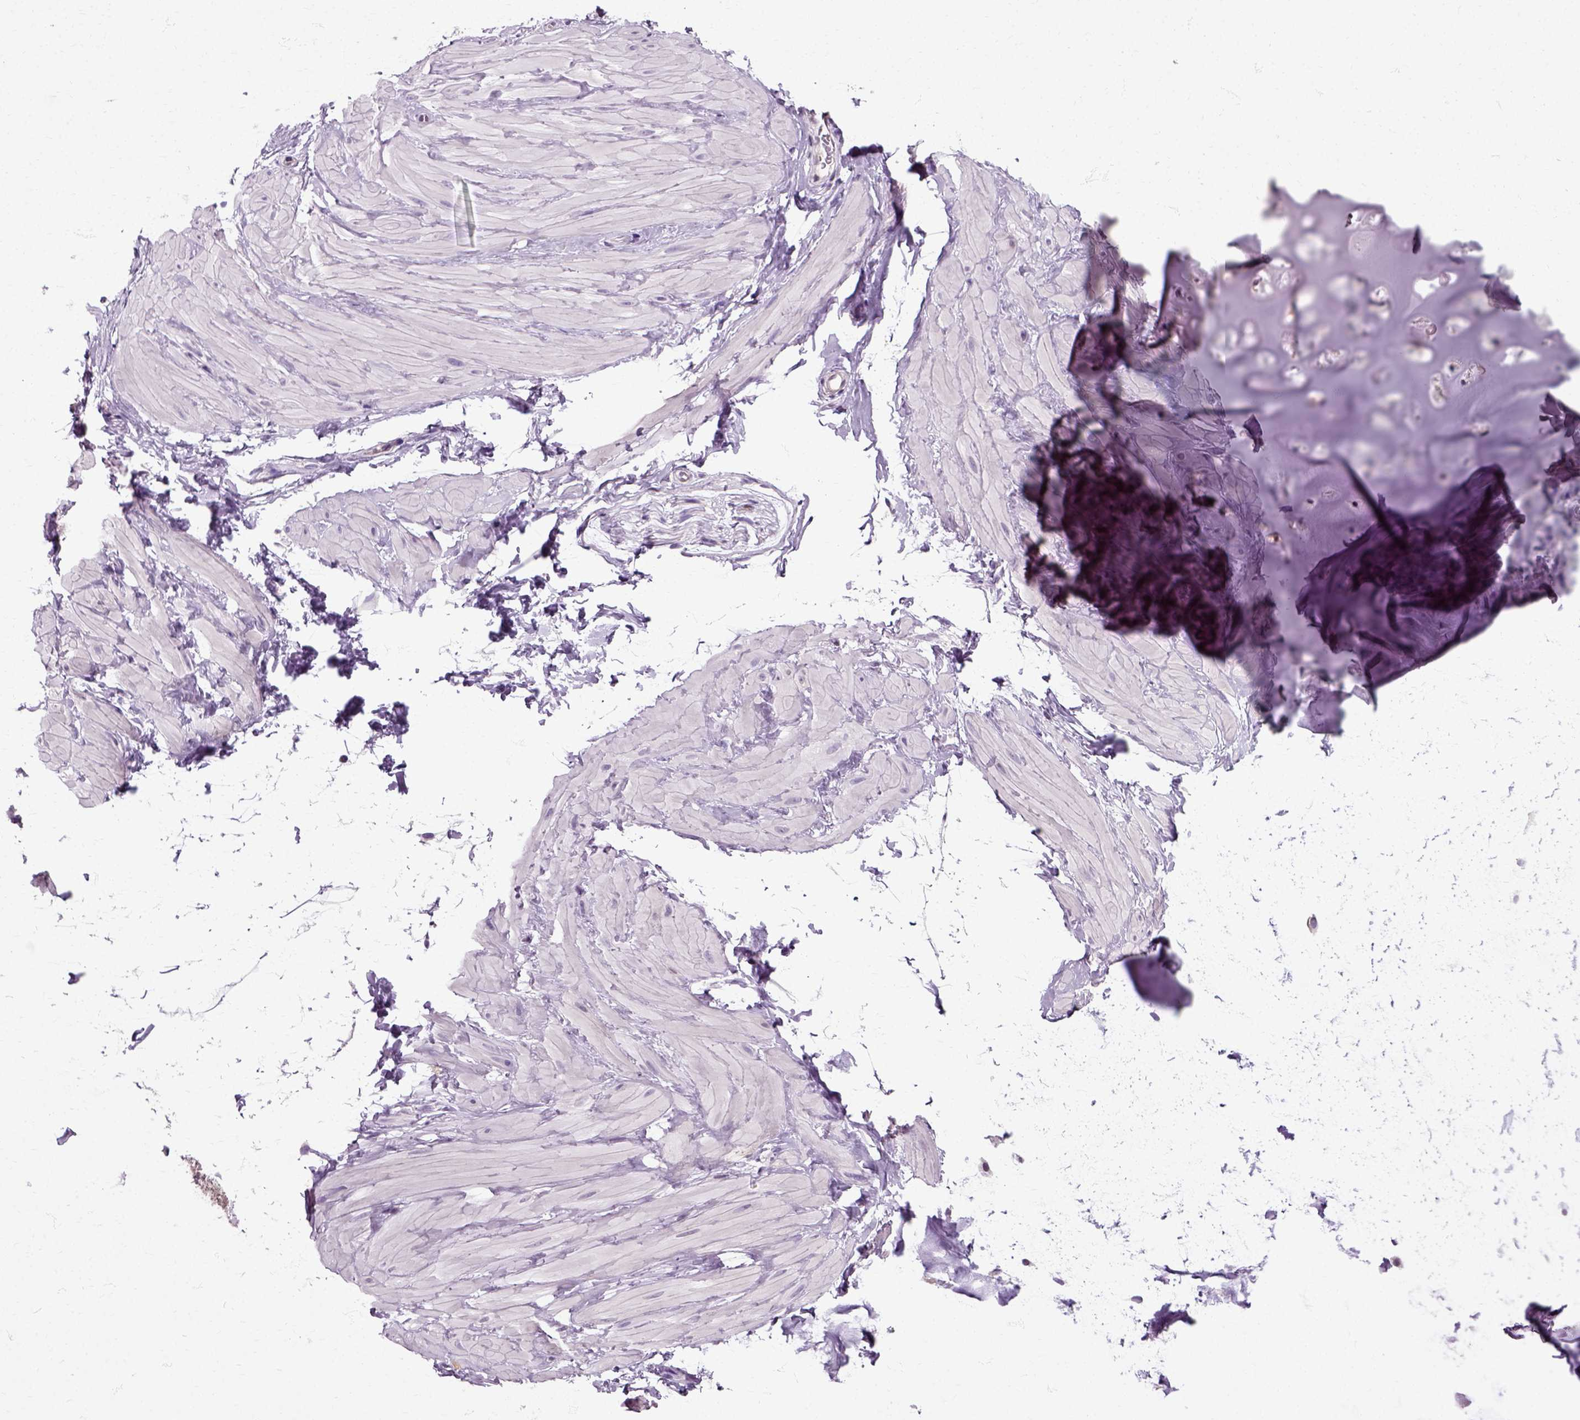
{"staining": {"intensity": "negative", "quantity": "none", "location": "none"}, "tissue": "adipose tissue", "cell_type": "Adipocytes", "image_type": "normal", "snomed": [{"axis": "morphology", "description": "Normal tissue, NOS"}, {"axis": "topography", "description": "Smooth muscle"}, {"axis": "topography", "description": "Peripheral nerve tissue"}], "caption": "IHC micrograph of unremarkable human adipose tissue stained for a protein (brown), which demonstrates no staining in adipocytes.", "gene": "HSPA2", "patient": {"sex": "male", "age": 22}}